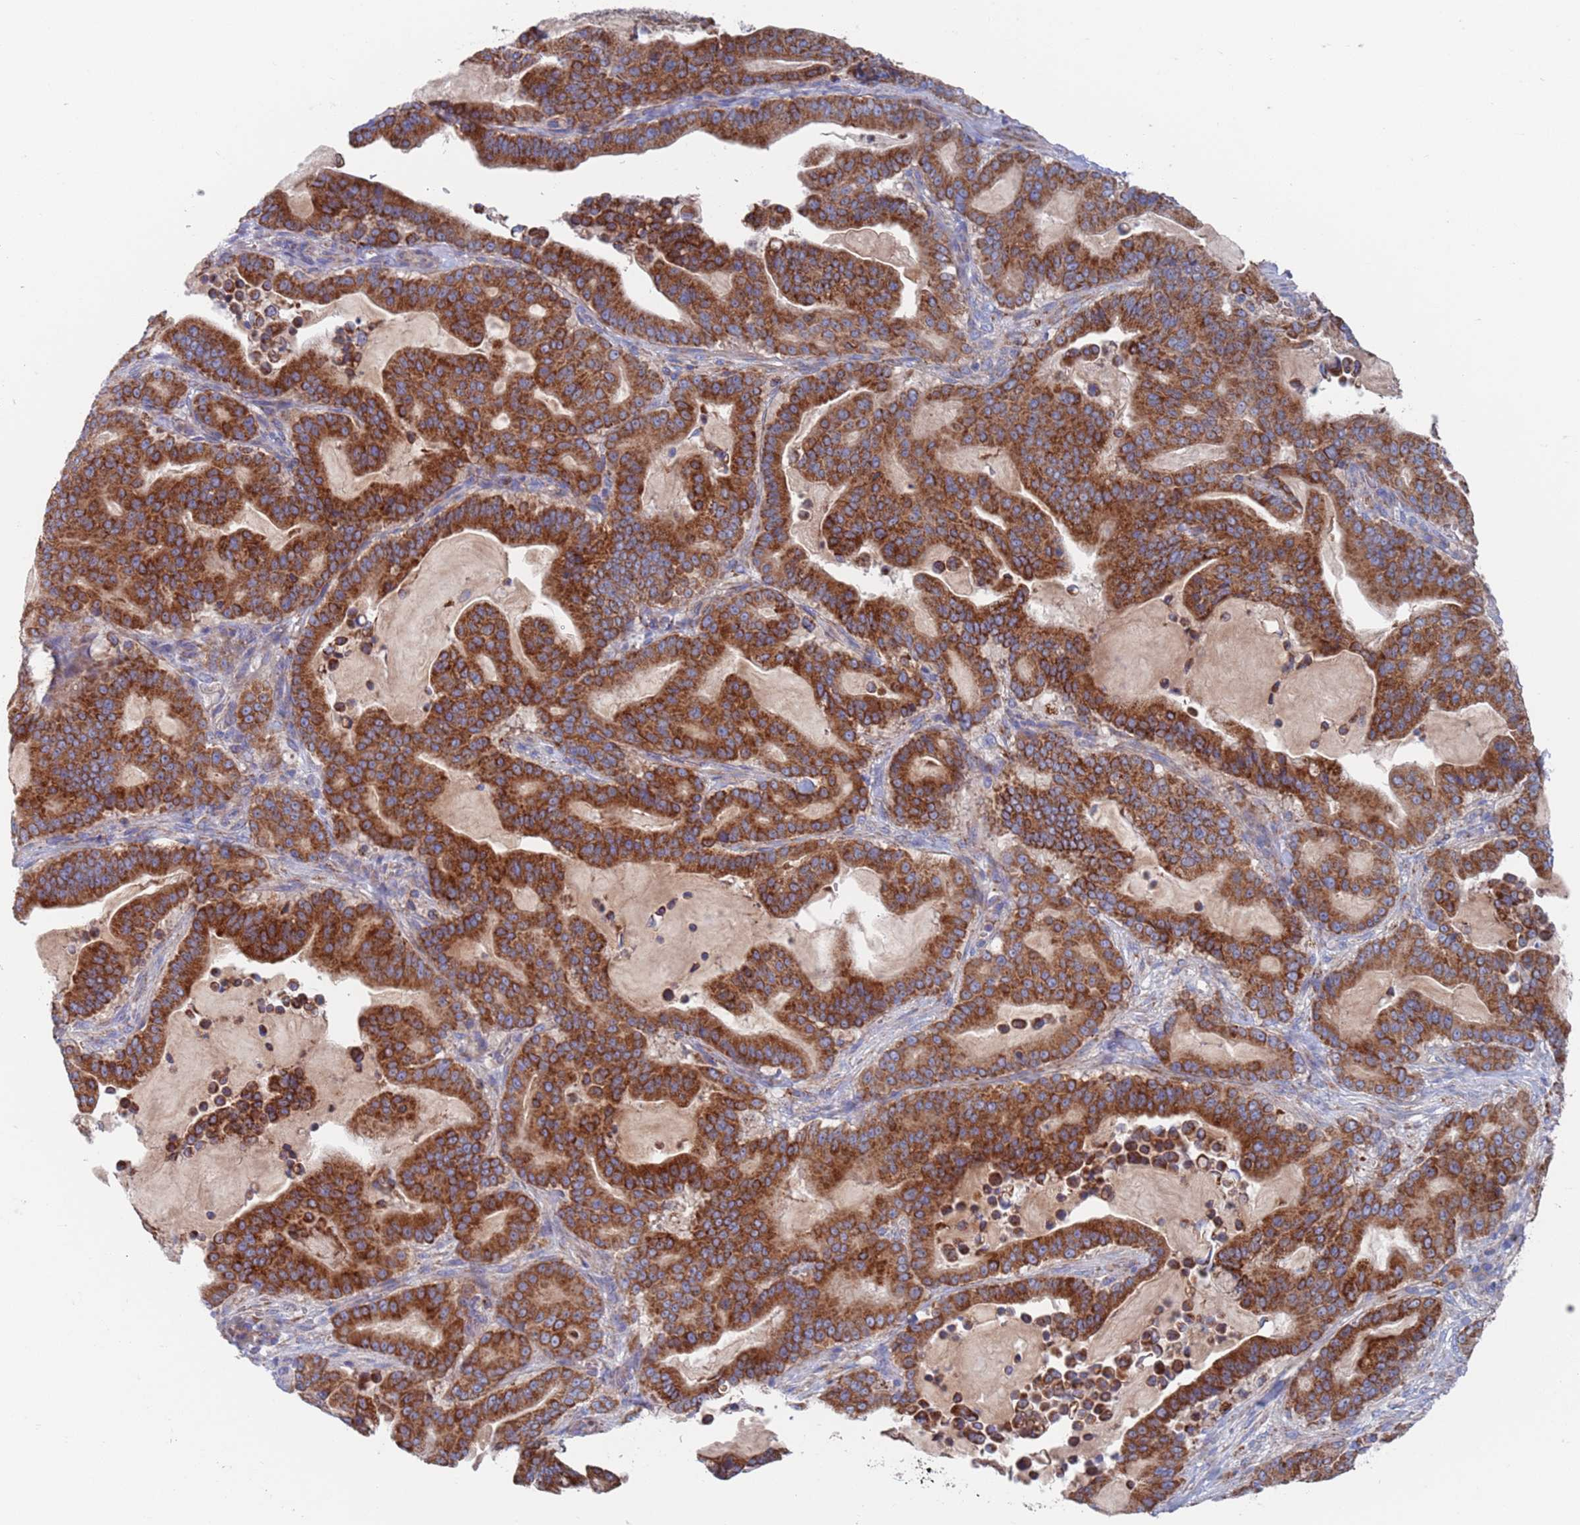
{"staining": {"intensity": "strong", "quantity": ">75%", "location": "cytoplasmic/membranous"}, "tissue": "pancreatic cancer", "cell_type": "Tumor cells", "image_type": "cancer", "snomed": [{"axis": "morphology", "description": "Adenocarcinoma, NOS"}, {"axis": "topography", "description": "Pancreas"}], "caption": "The immunohistochemical stain shows strong cytoplasmic/membranous staining in tumor cells of pancreatic cancer (adenocarcinoma) tissue.", "gene": "CHCHD6", "patient": {"sex": "male", "age": 63}}